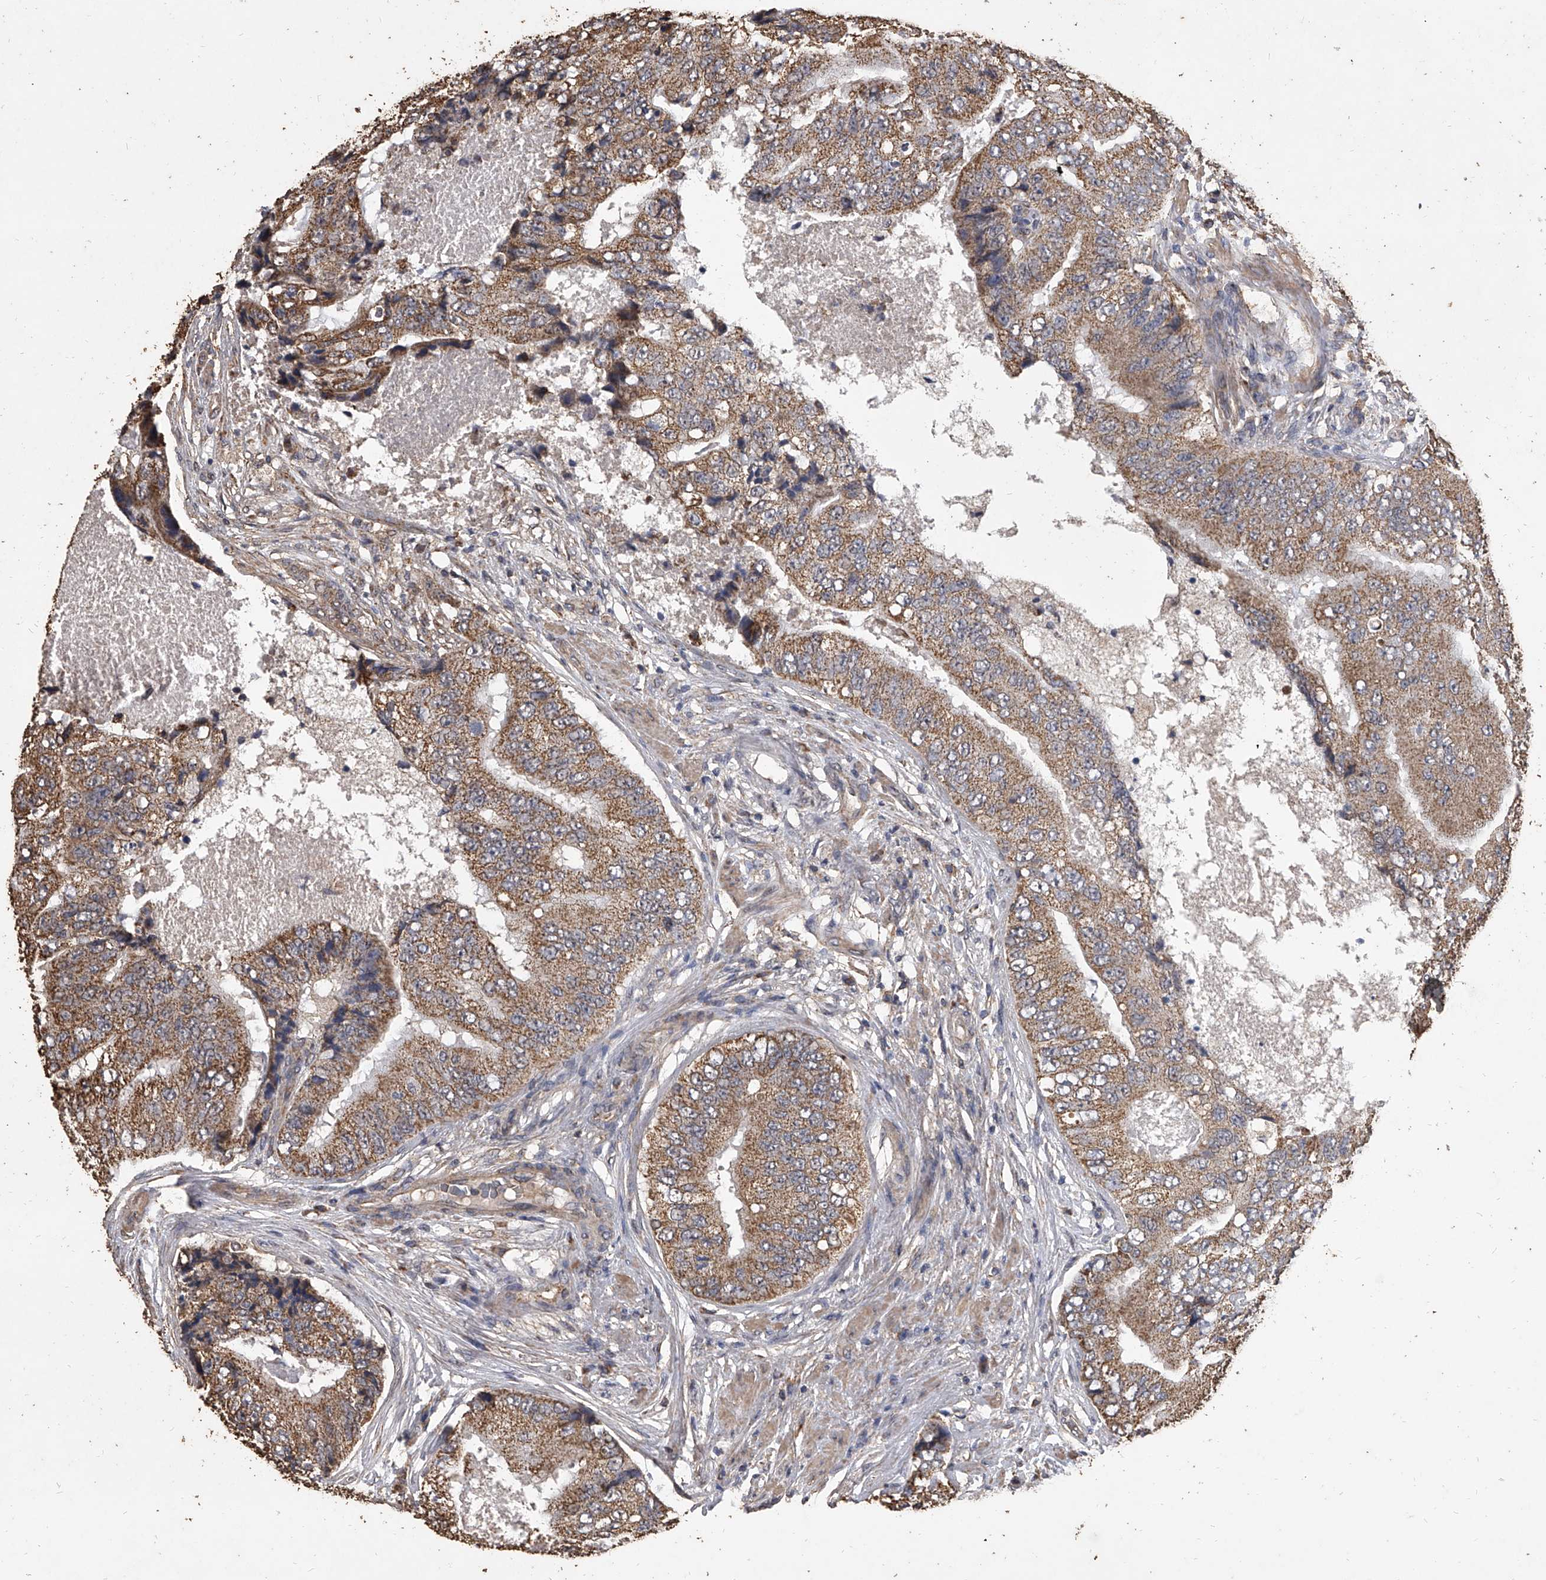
{"staining": {"intensity": "moderate", "quantity": ">75%", "location": "cytoplasmic/membranous"}, "tissue": "prostate cancer", "cell_type": "Tumor cells", "image_type": "cancer", "snomed": [{"axis": "morphology", "description": "Adenocarcinoma, High grade"}, {"axis": "topography", "description": "Prostate"}], "caption": "High-power microscopy captured an immunohistochemistry image of prostate cancer (high-grade adenocarcinoma), revealing moderate cytoplasmic/membranous positivity in about >75% of tumor cells. Immunohistochemistry stains the protein in brown and the nuclei are stained blue.", "gene": "MRPL28", "patient": {"sex": "male", "age": 70}}